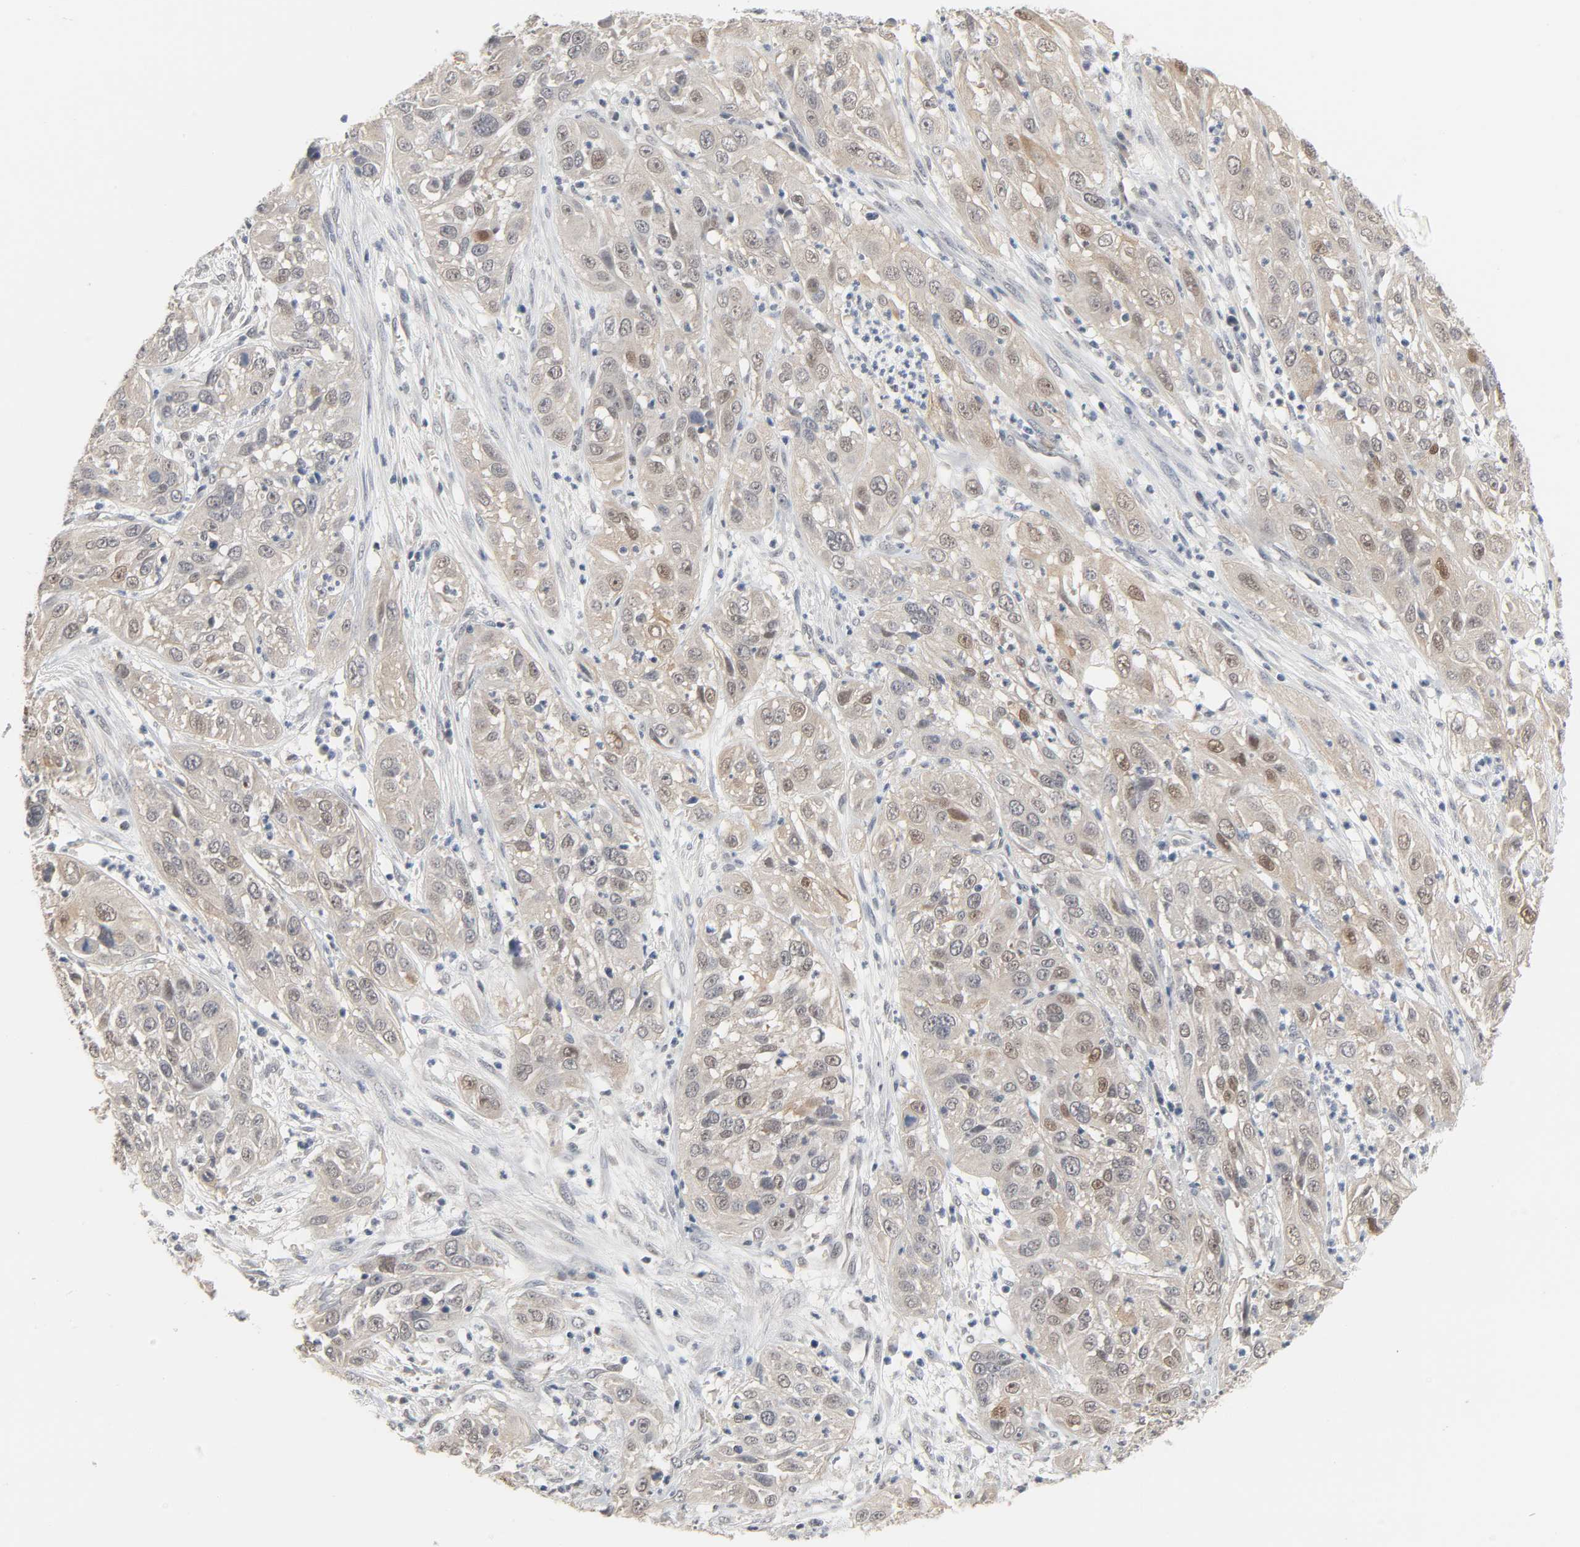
{"staining": {"intensity": "weak", "quantity": ">75%", "location": "cytoplasmic/membranous"}, "tissue": "cervical cancer", "cell_type": "Tumor cells", "image_type": "cancer", "snomed": [{"axis": "morphology", "description": "Squamous cell carcinoma, NOS"}, {"axis": "topography", "description": "Cervix"}], "caption": "Immunohistochemical staining of squamous cell carcinoma (cervical) shows low levels of weak cytoplasmic/membranous protein staining in about >75% of tumor cells.", "gene": "ACSS2", "patient": {"sex": "female", "age": 32}}